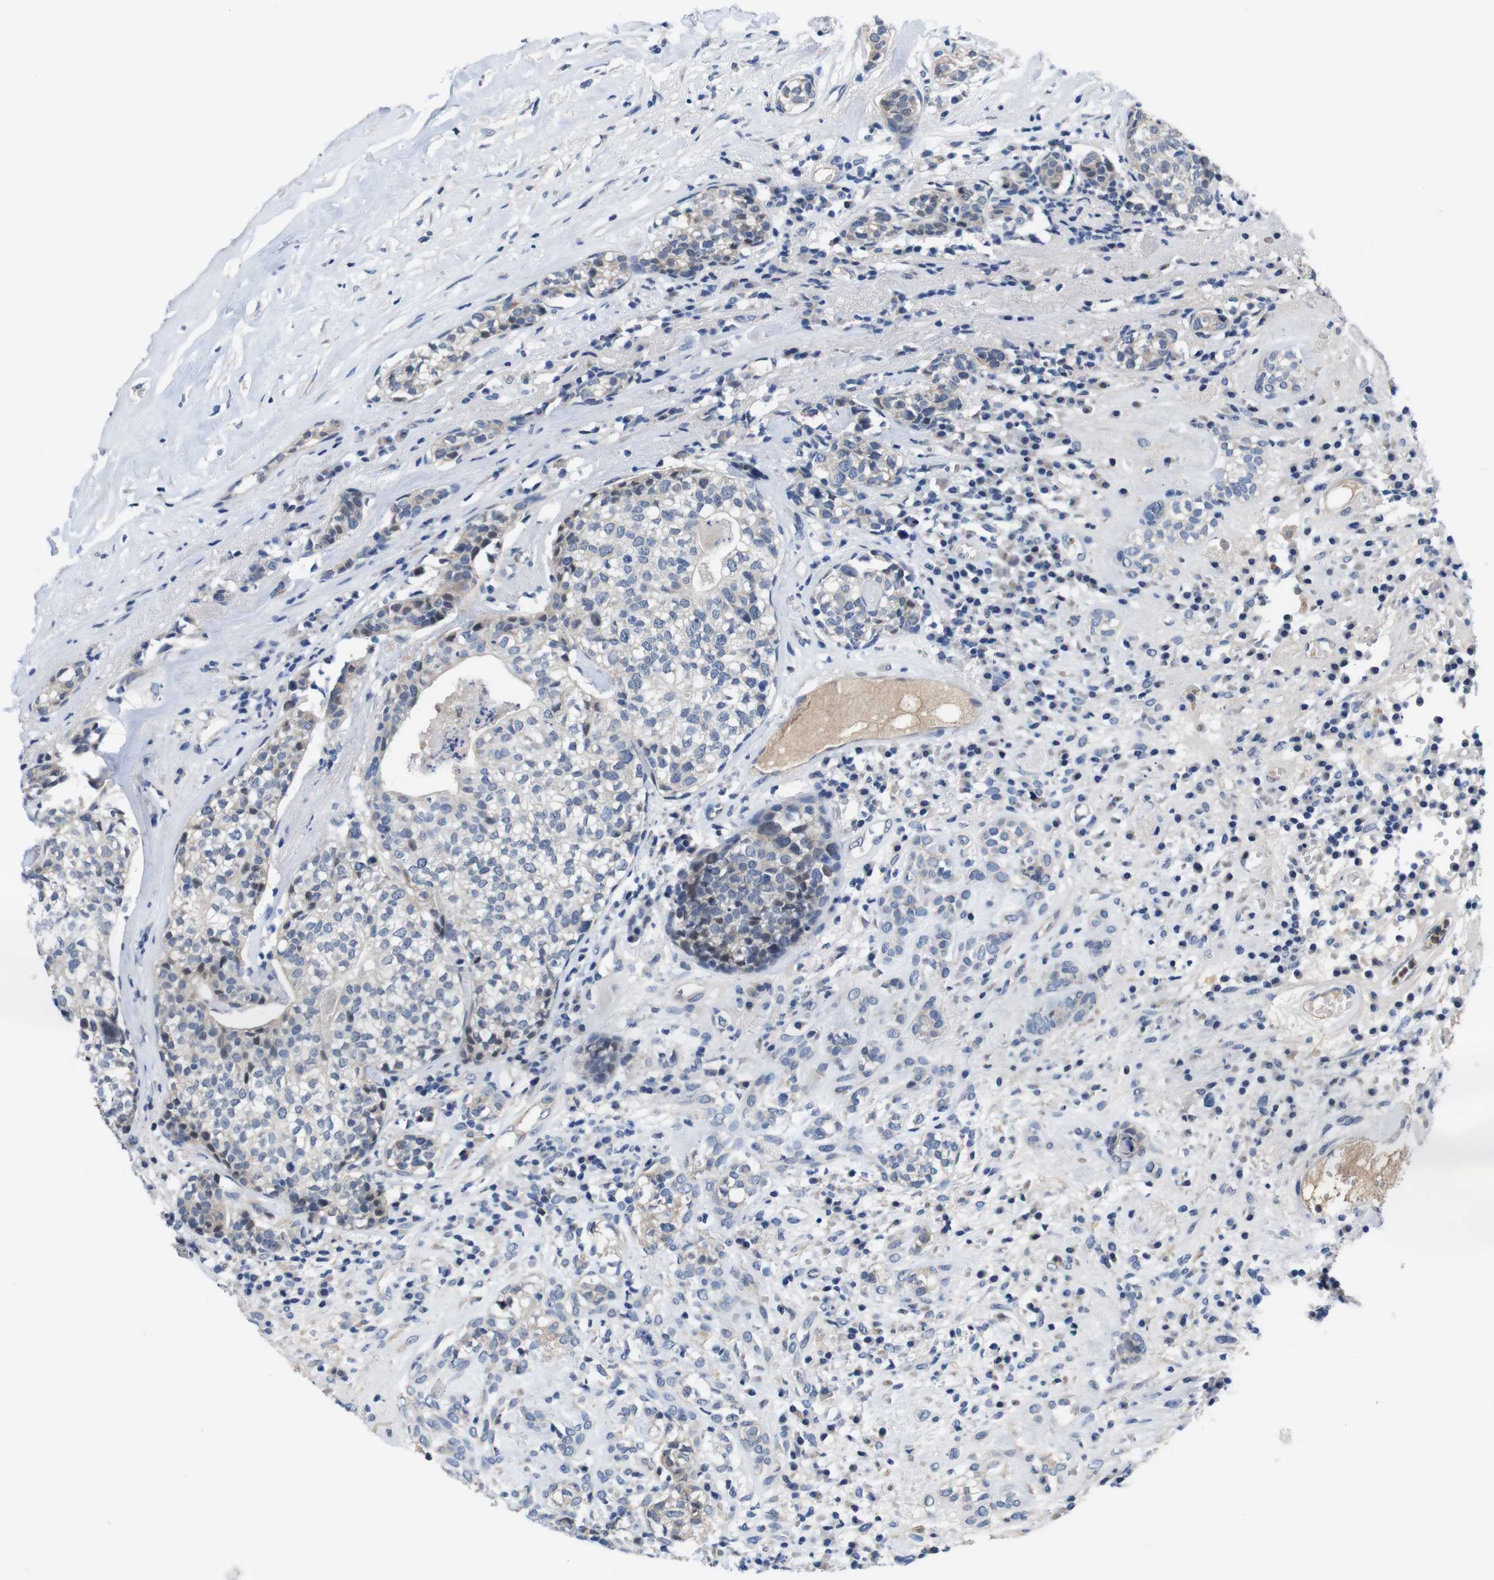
{"staining": {"intensity": "weak", "quantity": "25%-75%", "location": "cytoplasmic/membranous"}, "tissue": "head and neck cancer", "cell_type": "Tumor cells", "image_type": "cancer", "snomed": [{"axis": "morphology", "description": "Adenocarcinoma, NOS"}, {"axis": "topography", "description": "Salivary gland"}, {"axis": "topography", "description": "Head-Neck"}], "caption": "Head and neck cancer (adenocarcinoma) was stained to show a protein in brown. There is low levels of weak cytoplasmic/membranous positivity in approximately 25%-75% of tumor cells.", "gene": "C1RL", "patient": {"sex": "female", "age": 65}}